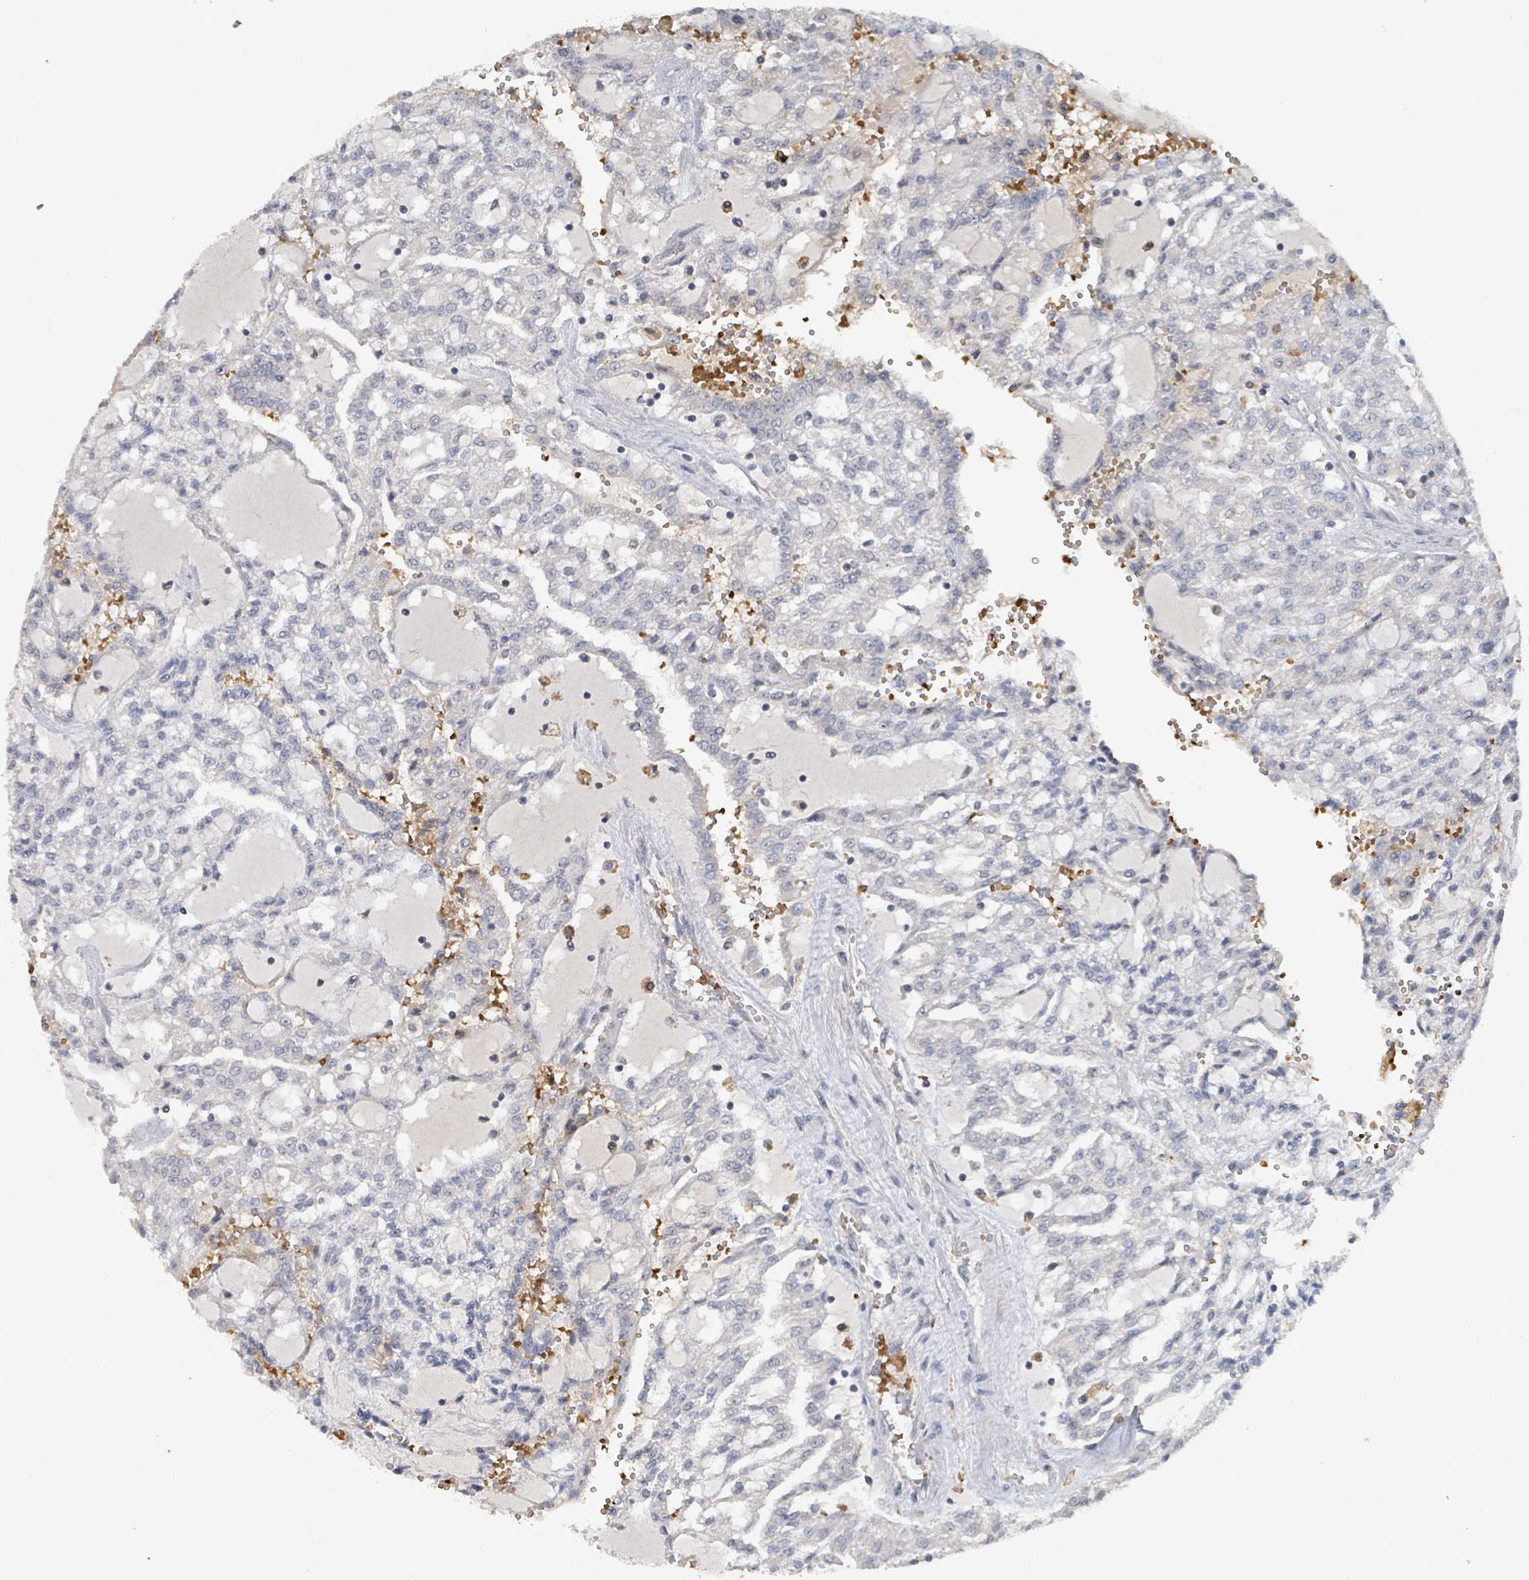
{"staining": {"intensity": "negative", "quantity": "none", "location": "none"}, "tissue": "renal cancer", "cell_type": "Tumor cells", "image_type": "cancer", "snomed": [{"axis": "morphology", "description": "Adenocarcinoma, NOS"}, {"axis": "topography", "description": "Kidney"}], "caption": "Micrograph shows no protein positivity in tumor cells of renal cancer tissue.", "gene": "SEBOX", "patient": {"sex": "male", "age": 63}}